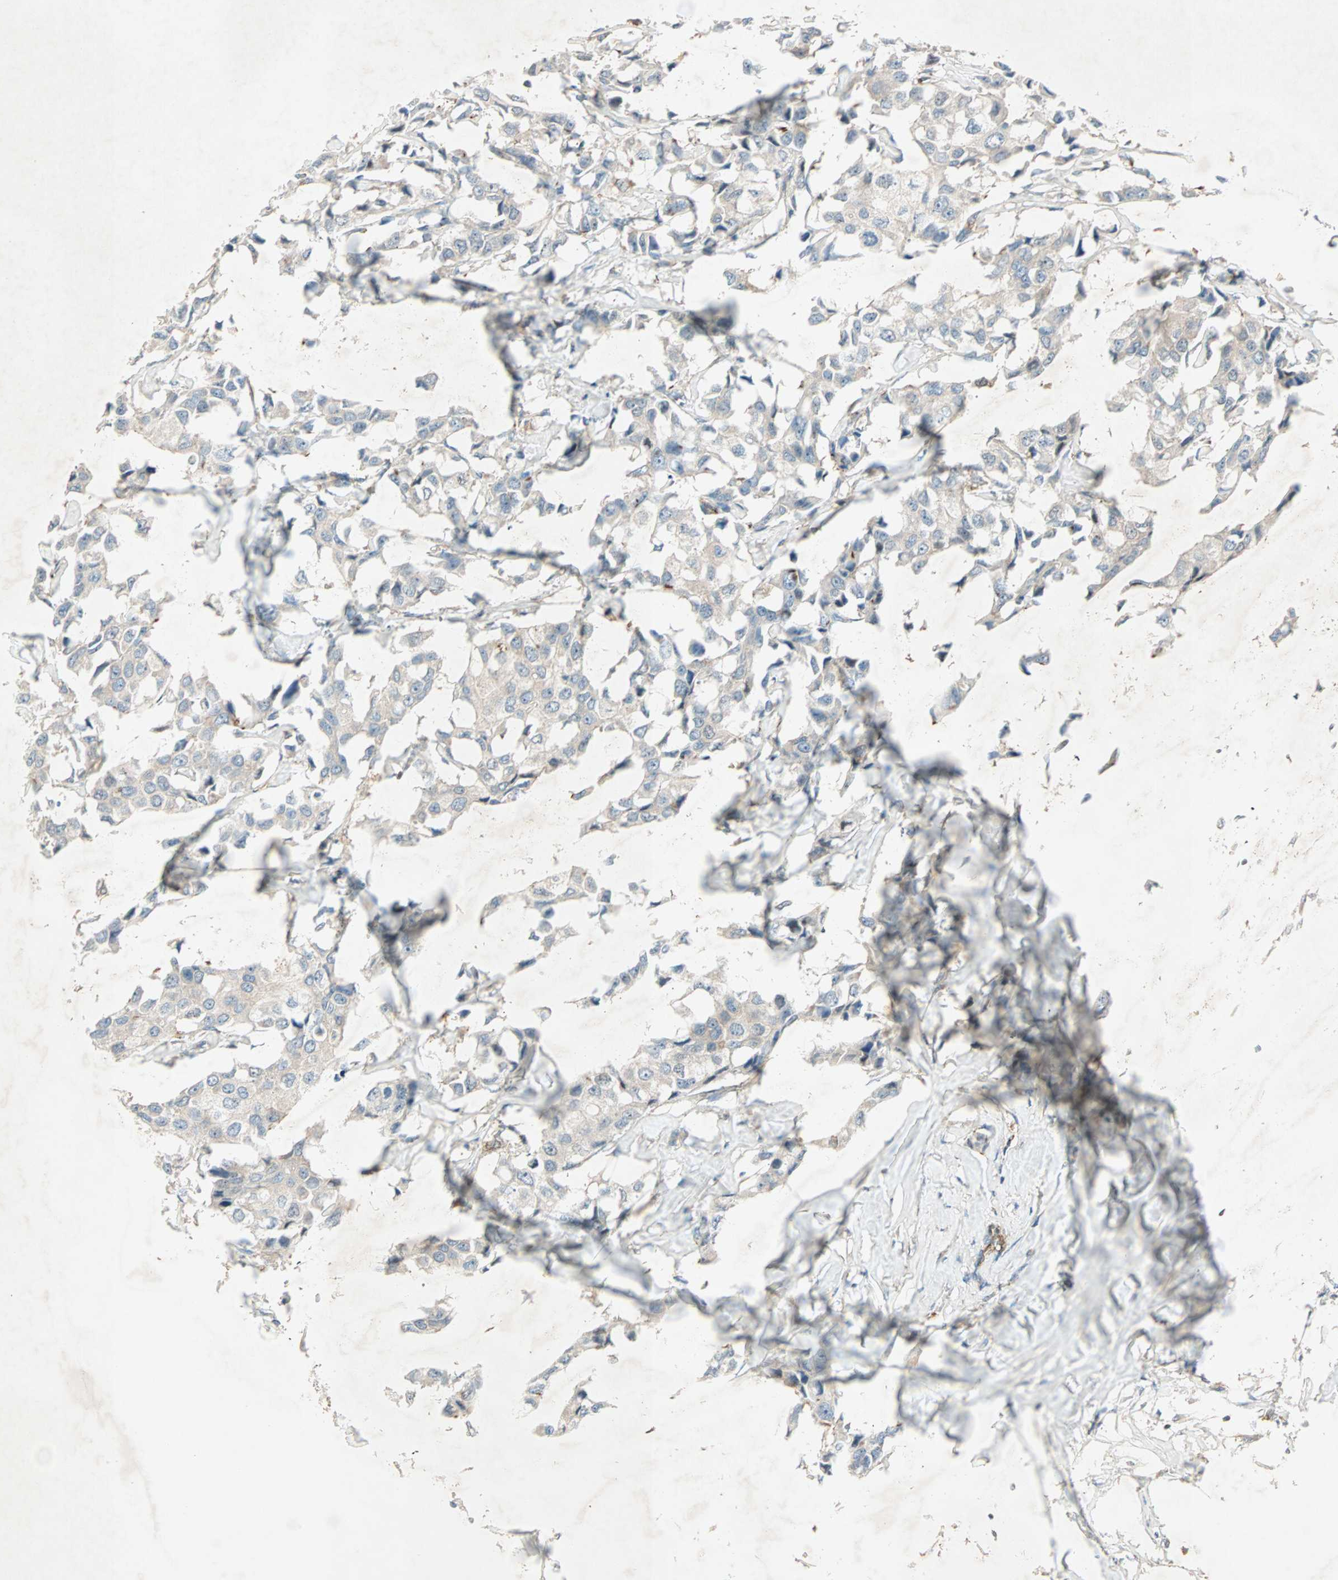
{"staining": {"intensity": "weak", "quantity": "25%-75%", "location": "cytoplasmic/membranous"}, "tissue": "breast cancer", "cell_type": "Tumor cells", "image_type": "cancer", "snomed": [{"axis": "morphology", "description": "Duct carcinoma"}, {"axis": "topography", "description": "Breast"}], "caption": "There is low levels of weak cytoplasmic/membranous staining in tumor cells of intraductal carcinoma (breast), as demonstrated by immunohistochemical staining (brown color).", "gene": "TEC", "patient": {"sex": "female", "age": 80}}